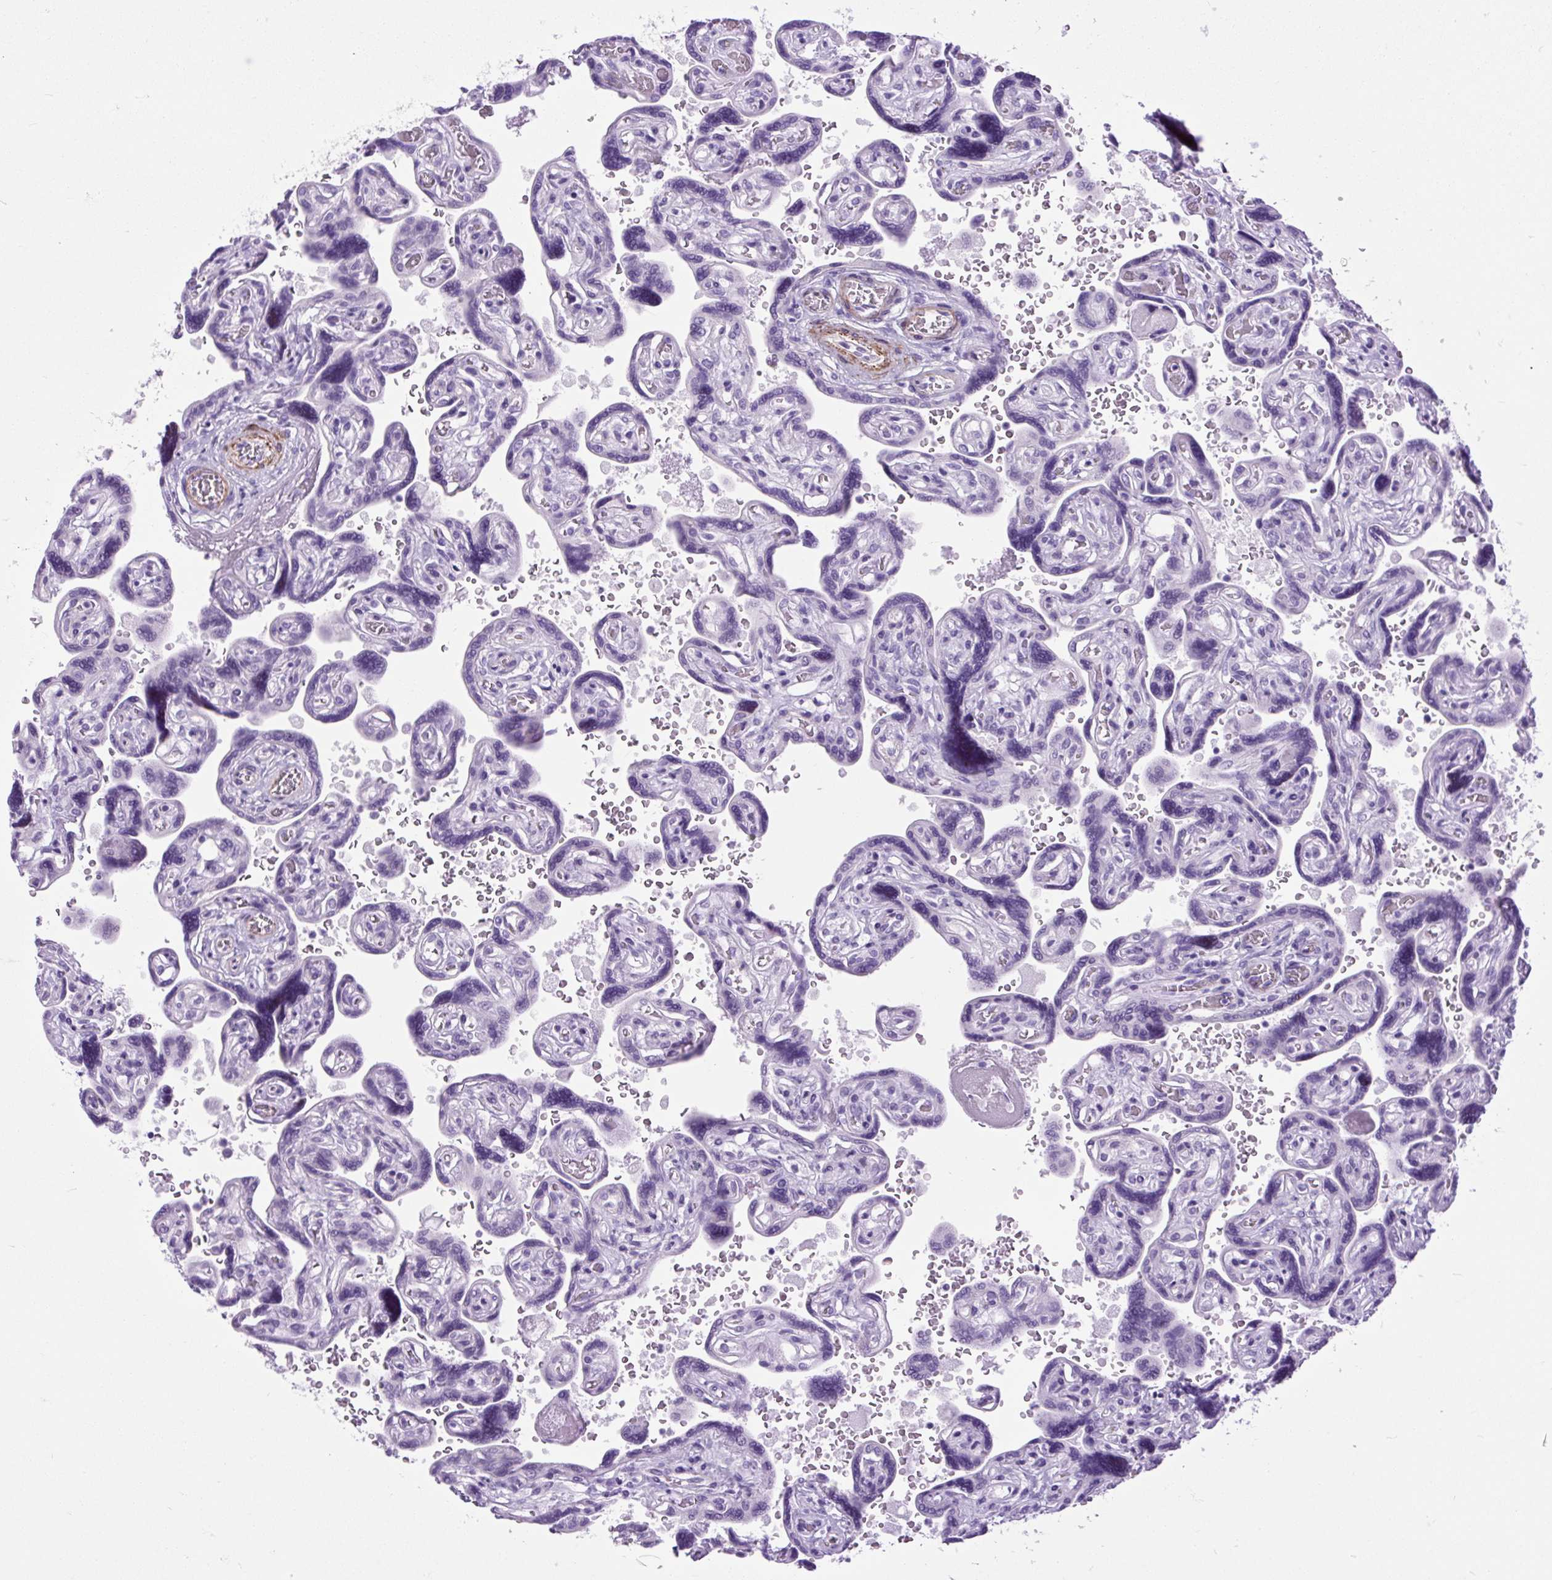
{"staining": {"intensity": "negative", "quantity": "none", "location": "none"}, "tissue": "placenta", "cell_type": "Trophoblastic cells", "image_type": "normal", "snomed": [{"axis": "morphology", "description": "Normal tissue, NOS"}, {"axis": "topography", "description": "Placenta"}], "caption": "Micrograph shows no significant protein staining in trophoblastic cells of normal placenta.", "gene": "DPP6", "patient": {"sex": "female", "age": 32}}